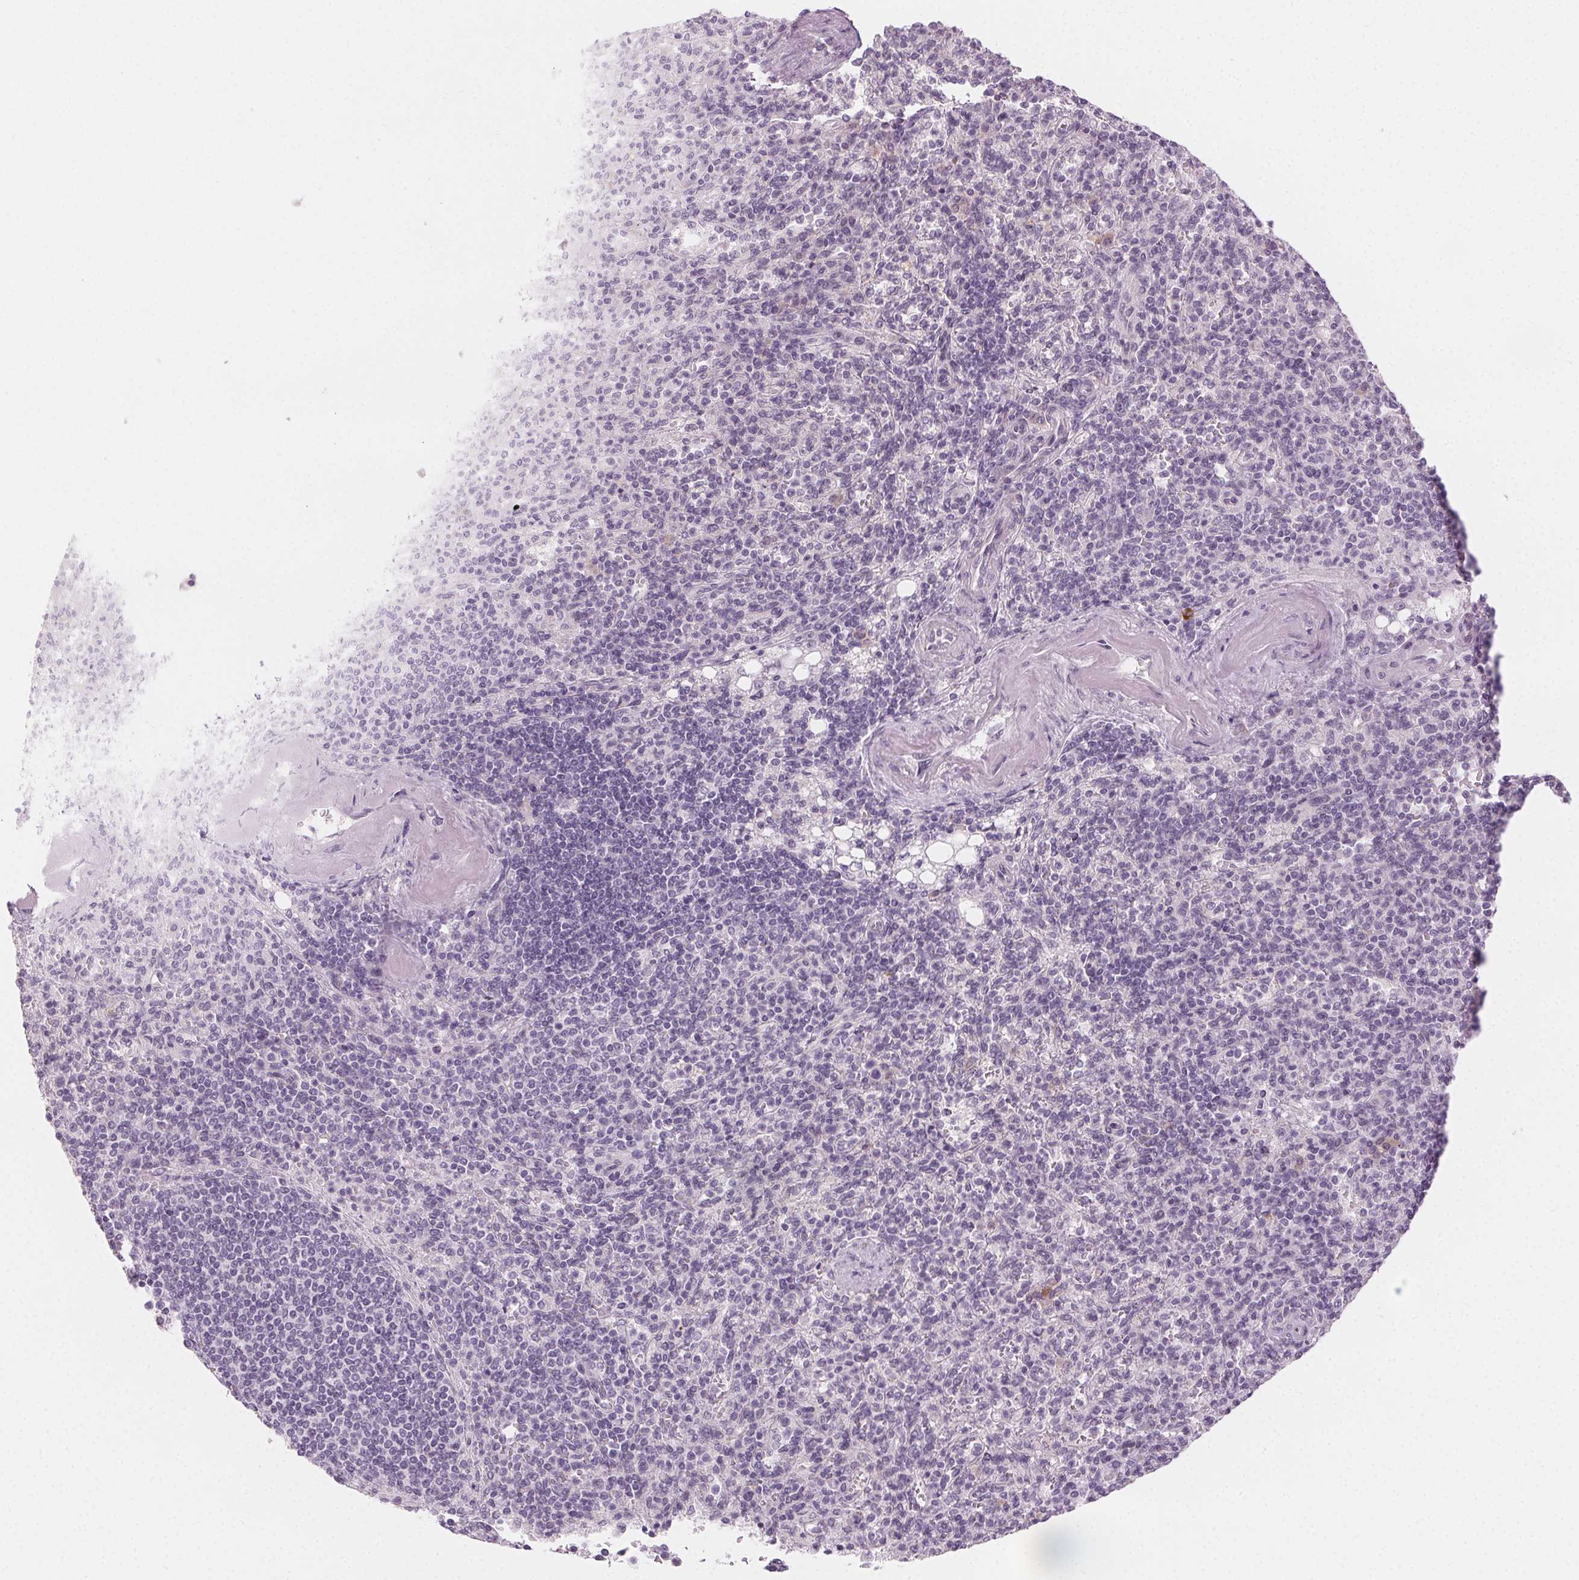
{"staining": {"intensity": "negative", "quantity": "none", "location": "none"}, "tissue": "spleen", "cell_type": "Cells in red pulp", "image_type": "normal", "snomed": [{"axis": "morphology", "description": "Normal tissue, NOS"}, {"axis": "topography", "description": "Spleen"}], "caption": "This is an IHC micrograph of benign spleen. There is no staining in cells in red pulp.", "gene": "HSF5", "patient": {"sex": "female", "age": 74}}